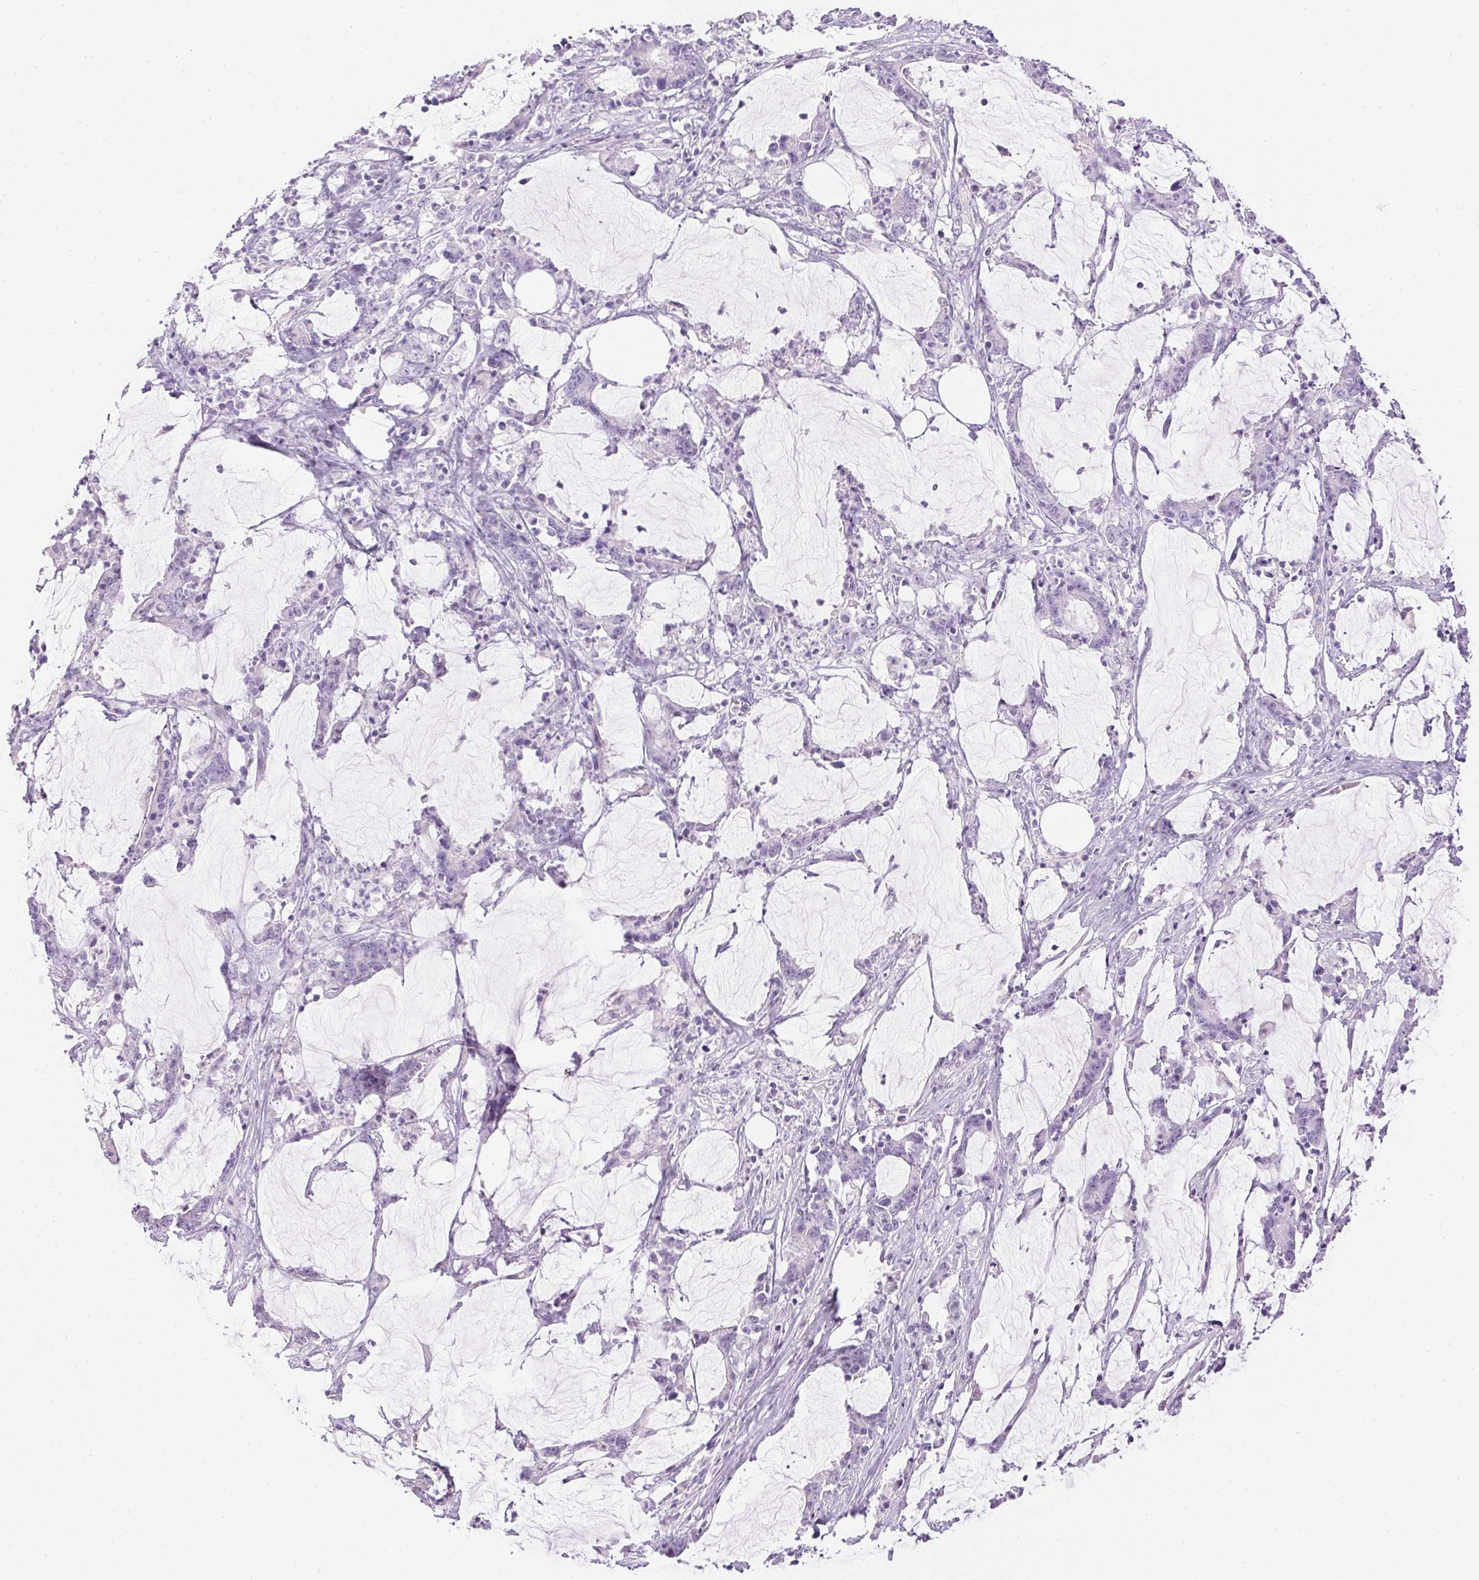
{"staining": {"intensity": "negative", "quantity": "none", "location": "none"}, "tissue": "stomach cancer", "cell_type": "Tumor cells", "image_type": "cancer", "snomed": [{"axis": "morphology", "description": "Adenocarcinoma, NOS"}, {"axis": "topography", "description": "Stomach, upper"}], "caption": "High magnification brightfield microscopy of stomach cancer (adenocarcinoma) stained with DAB (3,3'-diaminobenzidine) (brown) and counterstained with hematoxylin (blue): tumor cells show no significant expression. Nuclei are stained in blue.", "gene": "CTRL", "patient": {"sex": "male", "age": 68}}